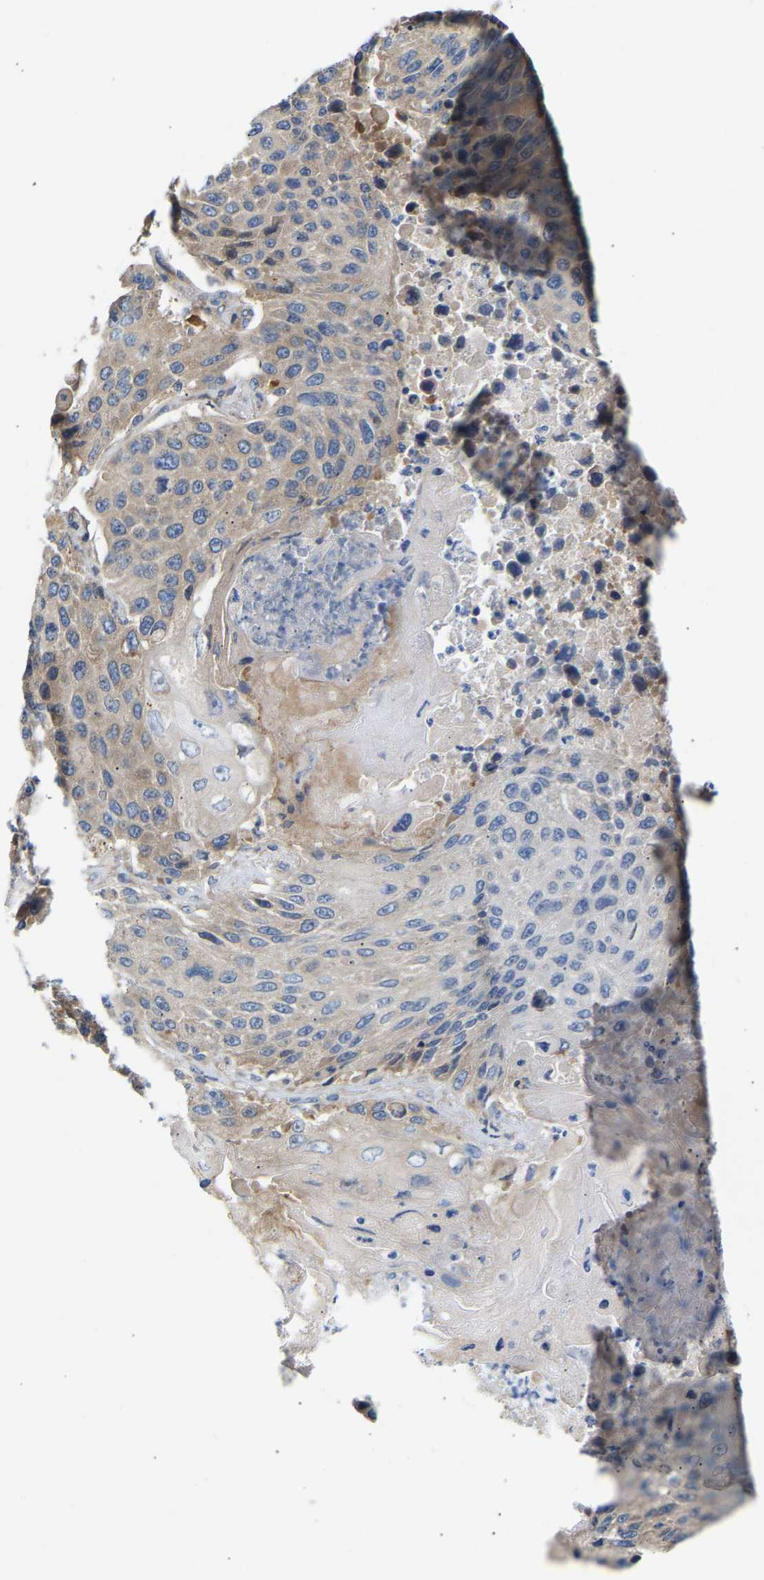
{"staining": {"intensity": "weak", "quantity": "<25%", "location": "cytoplasmic/membranous"}, "tissue": "lung cancer", "cell_type": "Tumor cells", "image_type": "cancer", "snomed": [{"axis": "morphology", "description": "Squamous cell carcinoma, NOS"}, {"axis": "topography", "description": "Lung"}], "caption": "IHC micrograph of neoplastic tissue: lung cancer (squamous cell carcinoma) stained with DAB (3,3'-diaminobenzidine) reveals no significant protein expression in tumor cells.", "gene": "AIMP2", "patient": {"sex": "male", "age": 61}}